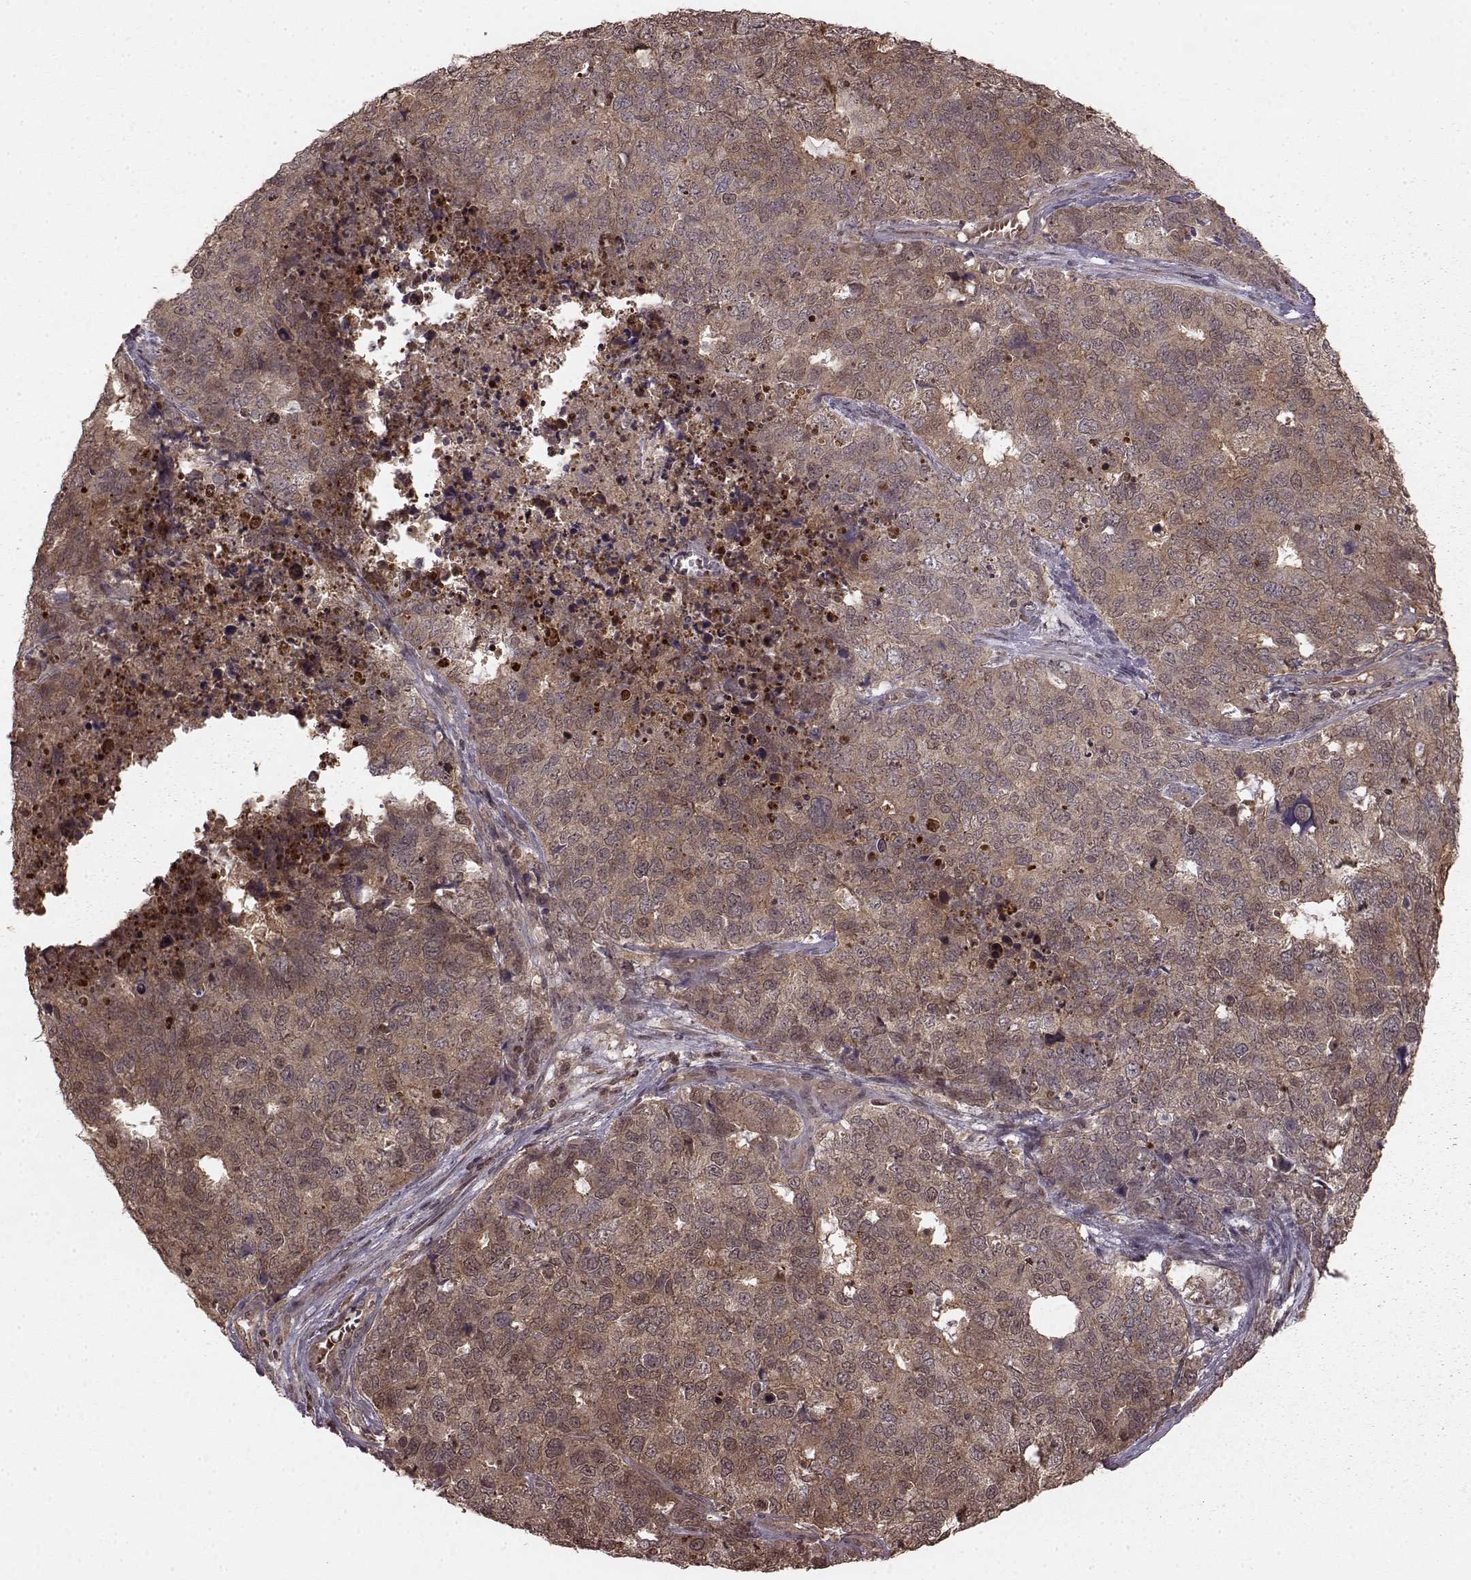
{"staining": {"intensity": "weak", "quantity": ">75%", "location": "cytoplasmic/membranous,nuclear"}, "tissue": "cervical cancer", "cell_type": "Tumor cells", "image_type": "cancer", "snomed": [{"axis": "morphology", "description": "Squamous cell carcinoma, NOS"}, {"axis": "topography", "description": "Cervix"}], "caption": "Immunohistochemistry (IHC) (DAB) staining of human squamous cell carcinoma (cervical) shows weak cytoplasmic/membranous and nuclear protein staining in about >75% of tumor cells.", "gene": "GSS", "patient": {"sex": "female", "age": 63}}